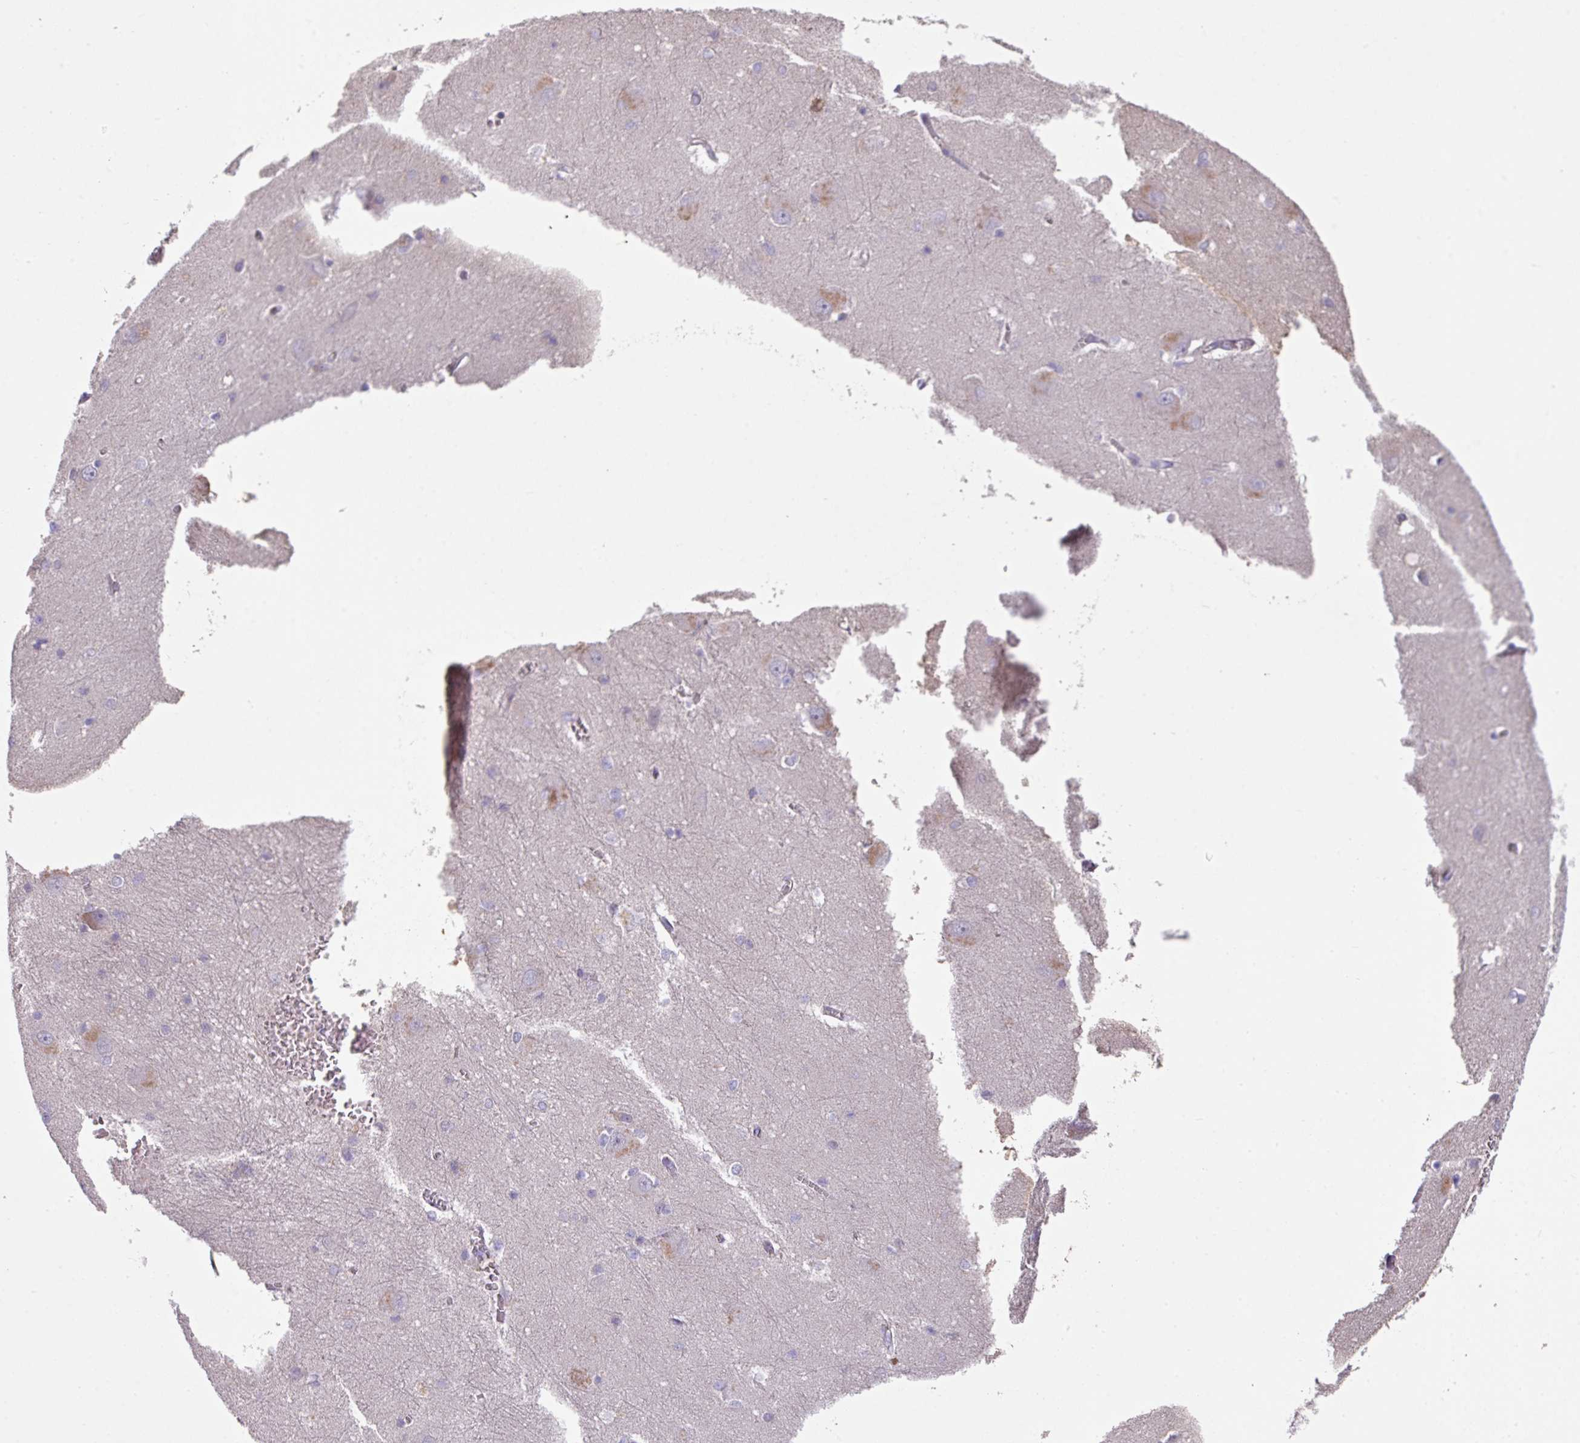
{"staining": {"intensity": "negative", "quantity": "none", "location": "none"}, "tissue": "hippocampus", "cell_type": "Glial cells", "image_type": "normal", "snomed": [{"axis": "morphology", "description": "Normal tissue, NOS"}, {"axis": "topography", "description": "Hippocampus"}], "caption": "This is an immunohistochemistry micrograph of normal human hippocampus. There is no expression in glial cells.", "gene": "PRADC1", "patient": {"sex": "female", "age": 64}}